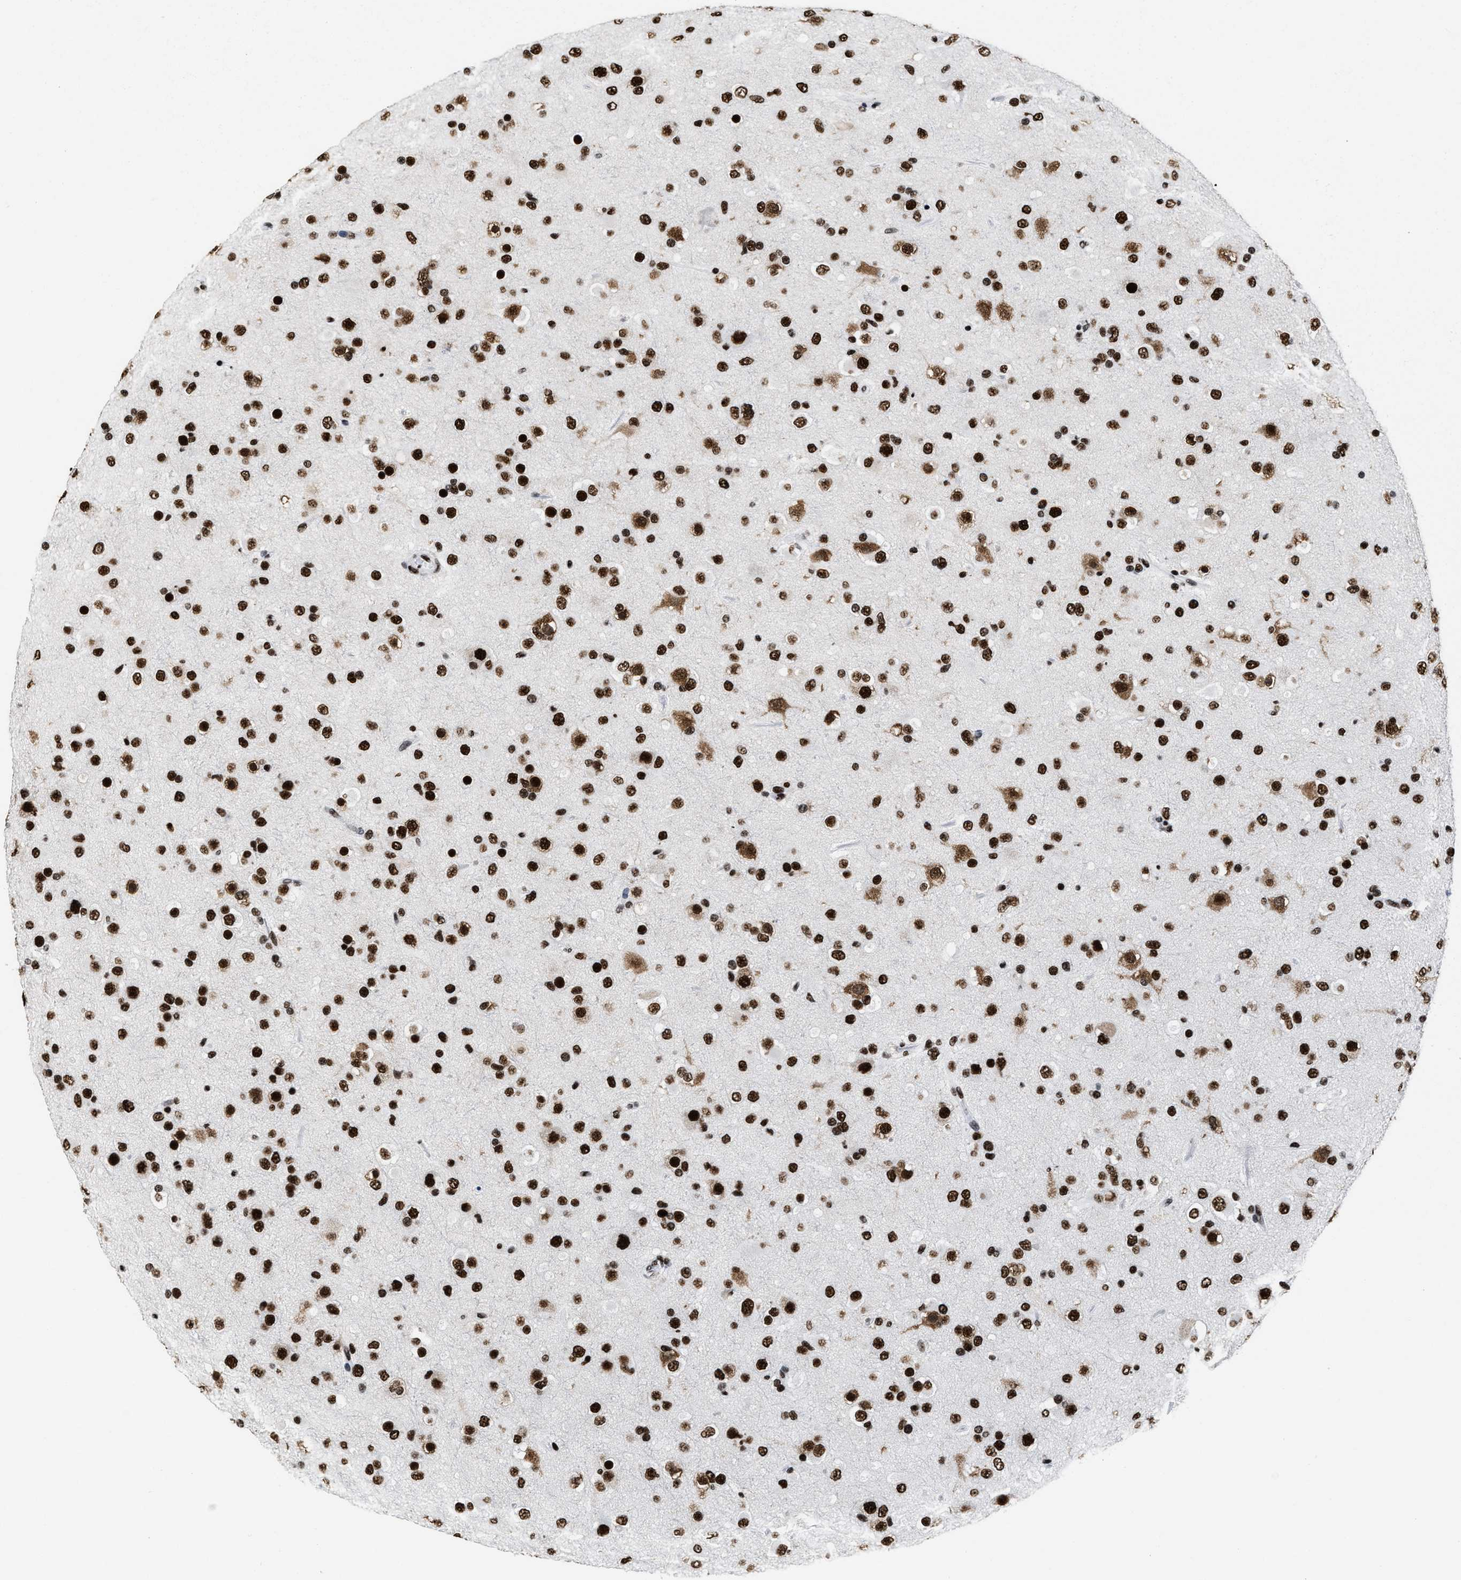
{"staining": {"intensity": "strong", "quantity": ">75%", "location": "nuclear"}, "tissue": "glioma", "cell_type": "Tumor cells", "image_type": "cancer", "snomed": [{"axis": "morphology", "description": "Glioma, malignant, Low grade"}, {"axis": "topography", "description": "Brain"}], "caption": "Immunohistochemistry (IHC) image of human glioma stained for a protein (brown), which demonstrates high levels of strong nuclear positivity in approximately >75% of tumor cells.", "gene": "SMARCC2", "patient": {"sex": "male", "age": 65}}